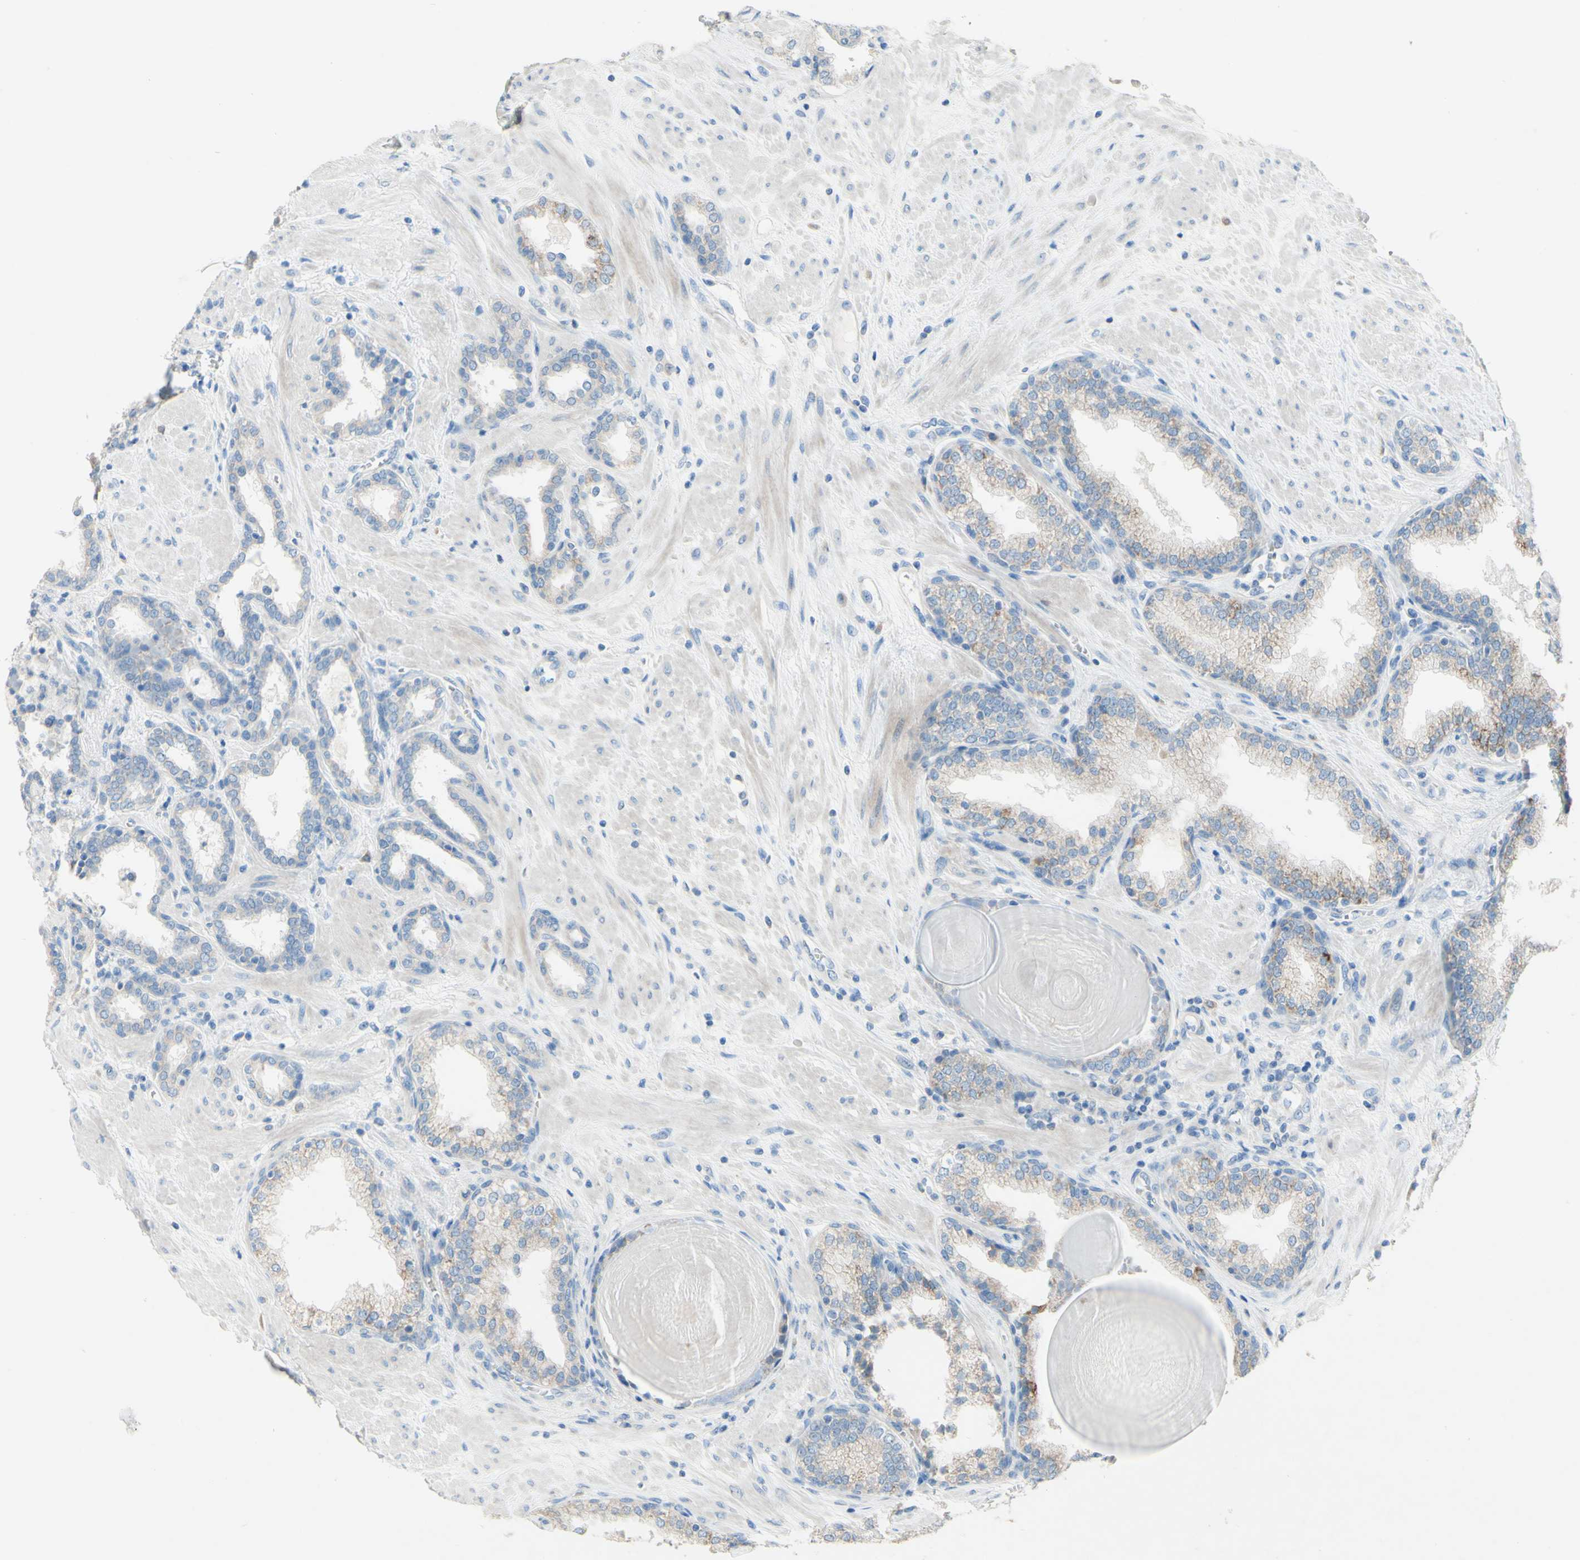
{"staining": {"intensity": "negative", "quantity": "none", "location": "none"}, "tissue": "prostate", "cell_type": "Glandular cells", "image_type": "normal", "snomed": [{"axis": "morphology", "description": "Normal tissue, NOS"}, {"axis": "topography", "description": "Prostate"}], "caption": "IHC micrograph of unremarkable prostate stained for a protein (brown), which exhibits no staining in glandular cells. (DAB immunohistochemistry (IHC), high magnification).", "gene": "ACADL", "patient": {"sex": "male", "age": 51}}